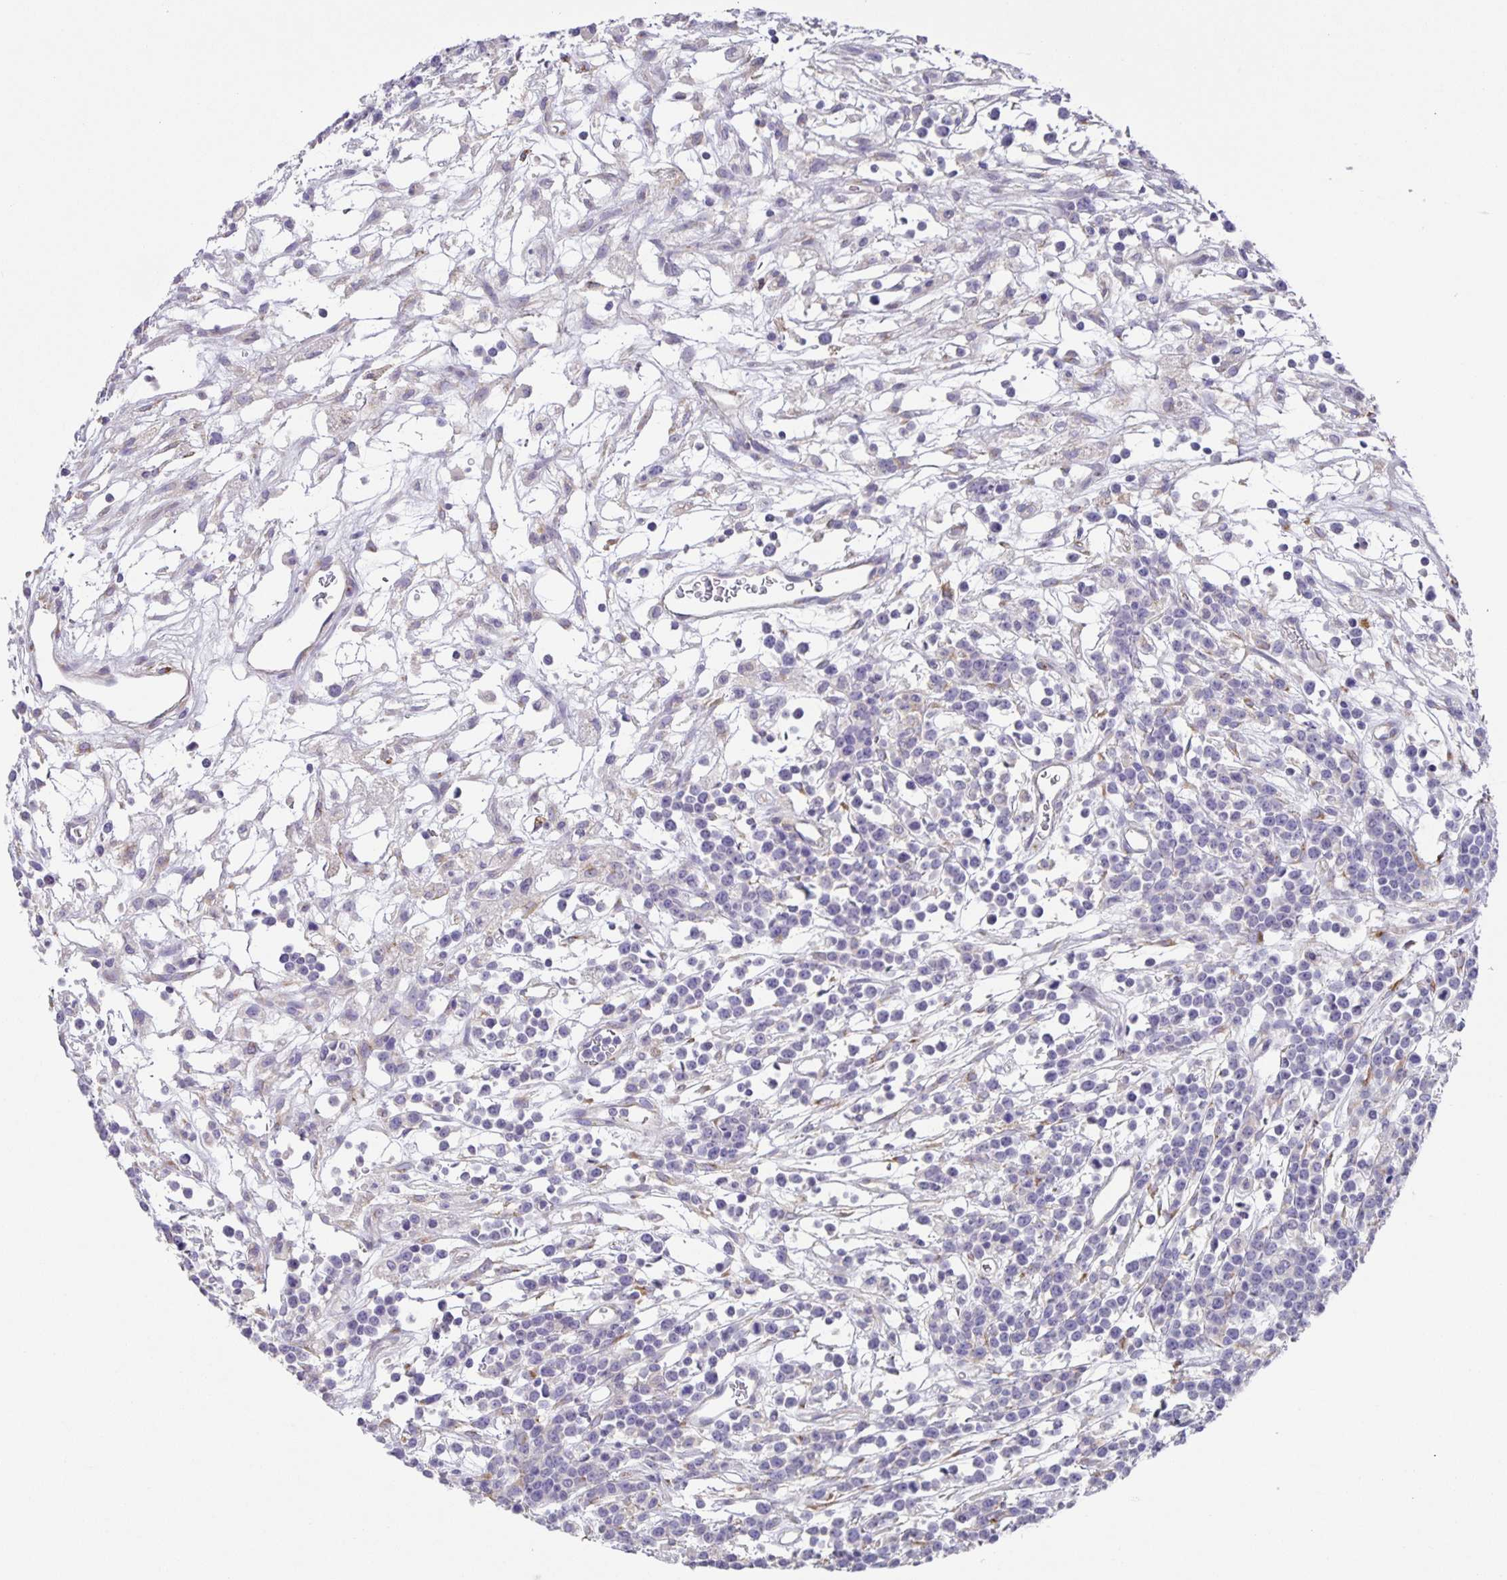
{"staining": {"intensity": "negative", "quantity": "none", "location": "none"}, "tissue": "lymphoma", "cell_type": "Tumor cells", "image_type": "cancer", "snomed": [{"axis": "morphology", "description": "Malignant lymphoma, non-Hodgkin's type, High grade"}, {"axis": "topography", "description": "Ovary"}], "caption": "A histopathology image of lymphoma stained for a protein exhibits no brown staining in tumor cells. The staining is performed using DAB brown chromogen with nuclei counter-stained in using hematoxylin.", "gene": "PRR36", "patient": {"sex": "female", "age": 56}}